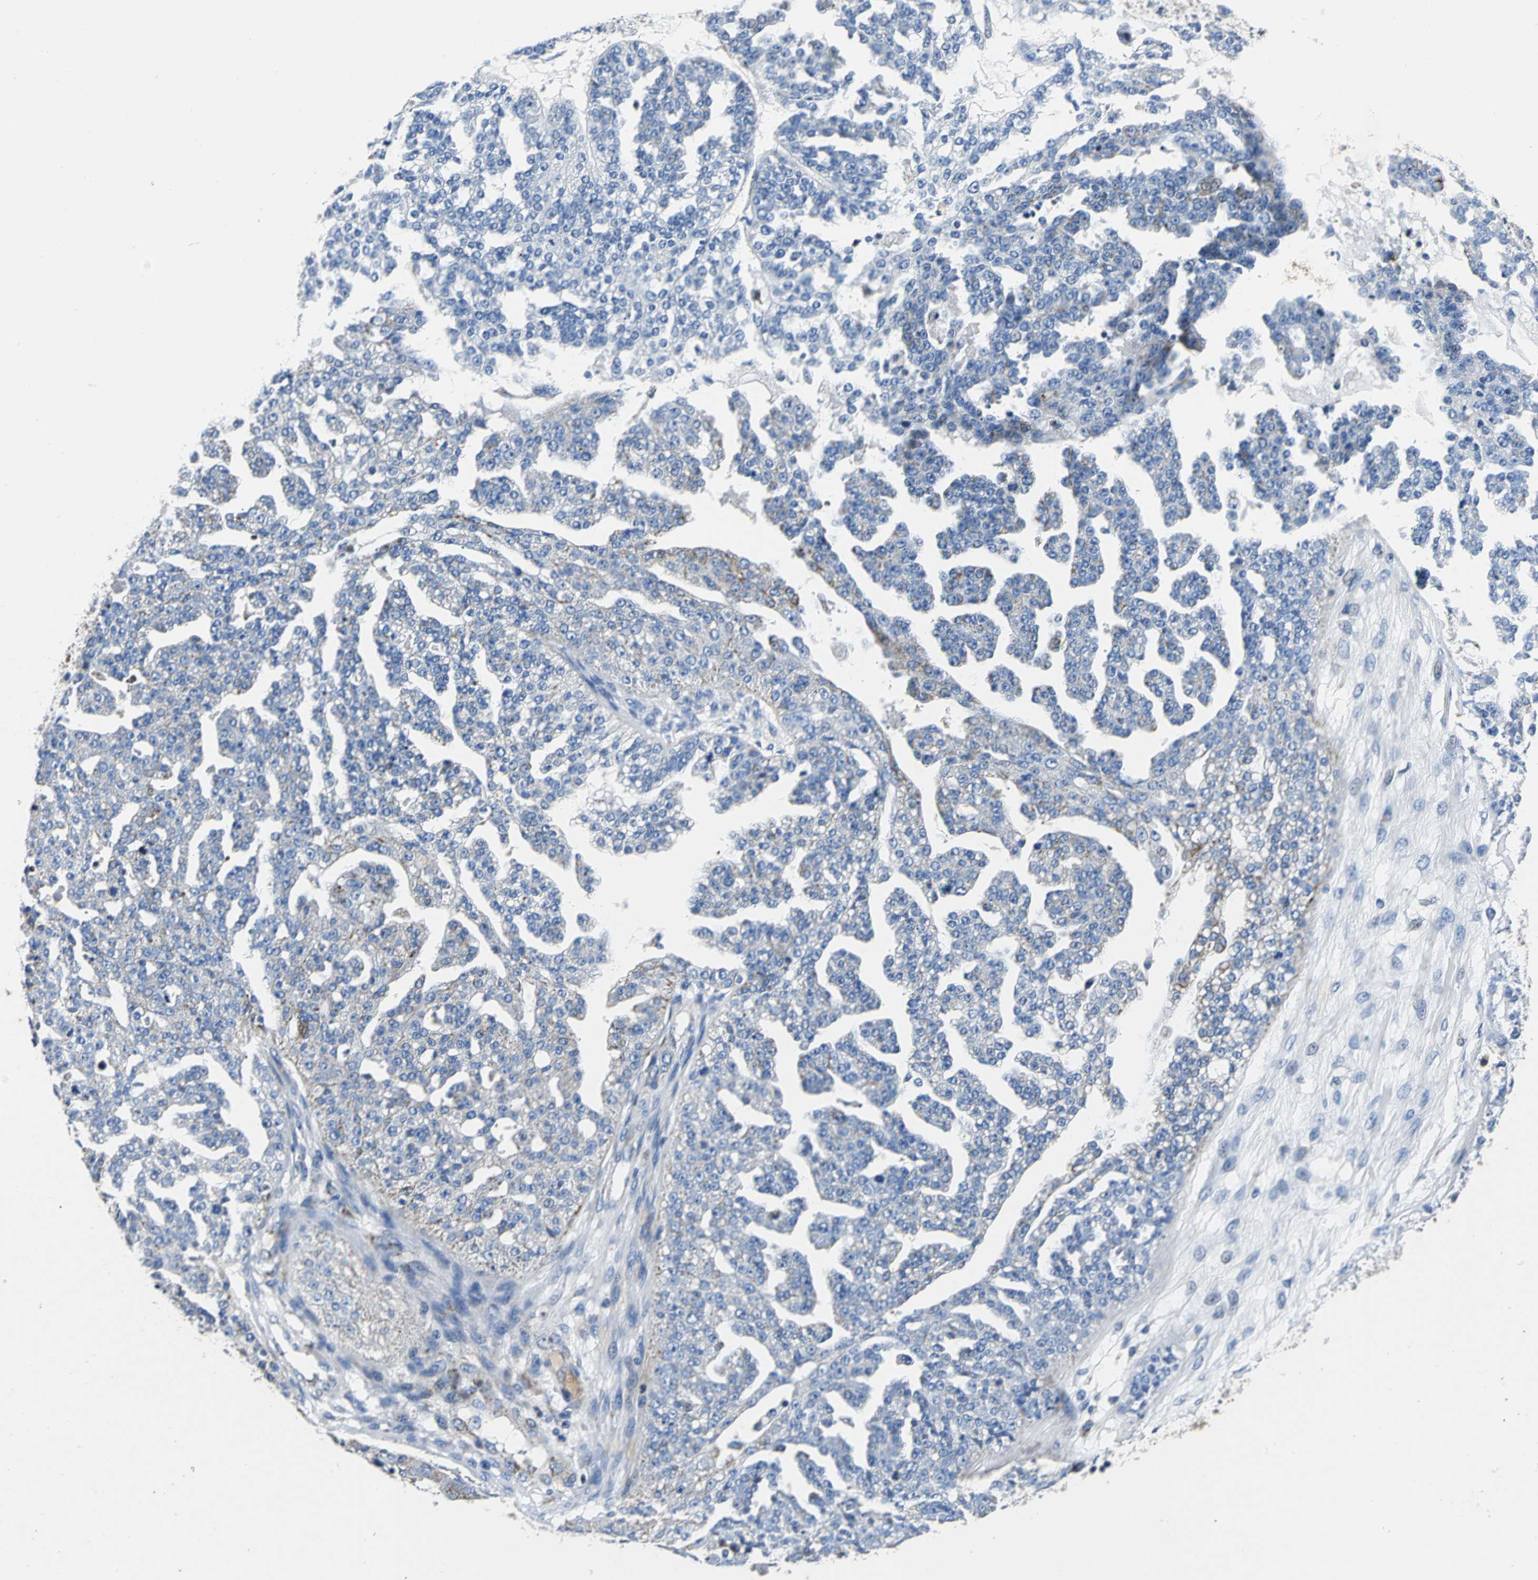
{"staining": {"intensity": "weak", "quantity": "25%-75%", "location": "cytoplasmic/membranous"}, "tissue": "ovarian cancer", "cell_type": "Tumor cells", "image_type": "cancer", "snomed": [{"axis": "morphology", "description": "Carcinoma, NOS"}, {"axis": "topography", "description": "Soft tissue"}, {"axis": "topography", "description": "Ovary"}], "caption": "The micrograph demonstrates a brown stain indicating the presence of a protein in the cytoplasmic/membranous of tumor cells in carcinoma (ovarian). (brown staining indicates protein expression, while blue staining denotes nuclei).", "gene": "IFI6", "patient": {"sex": "female", "age": 54}}